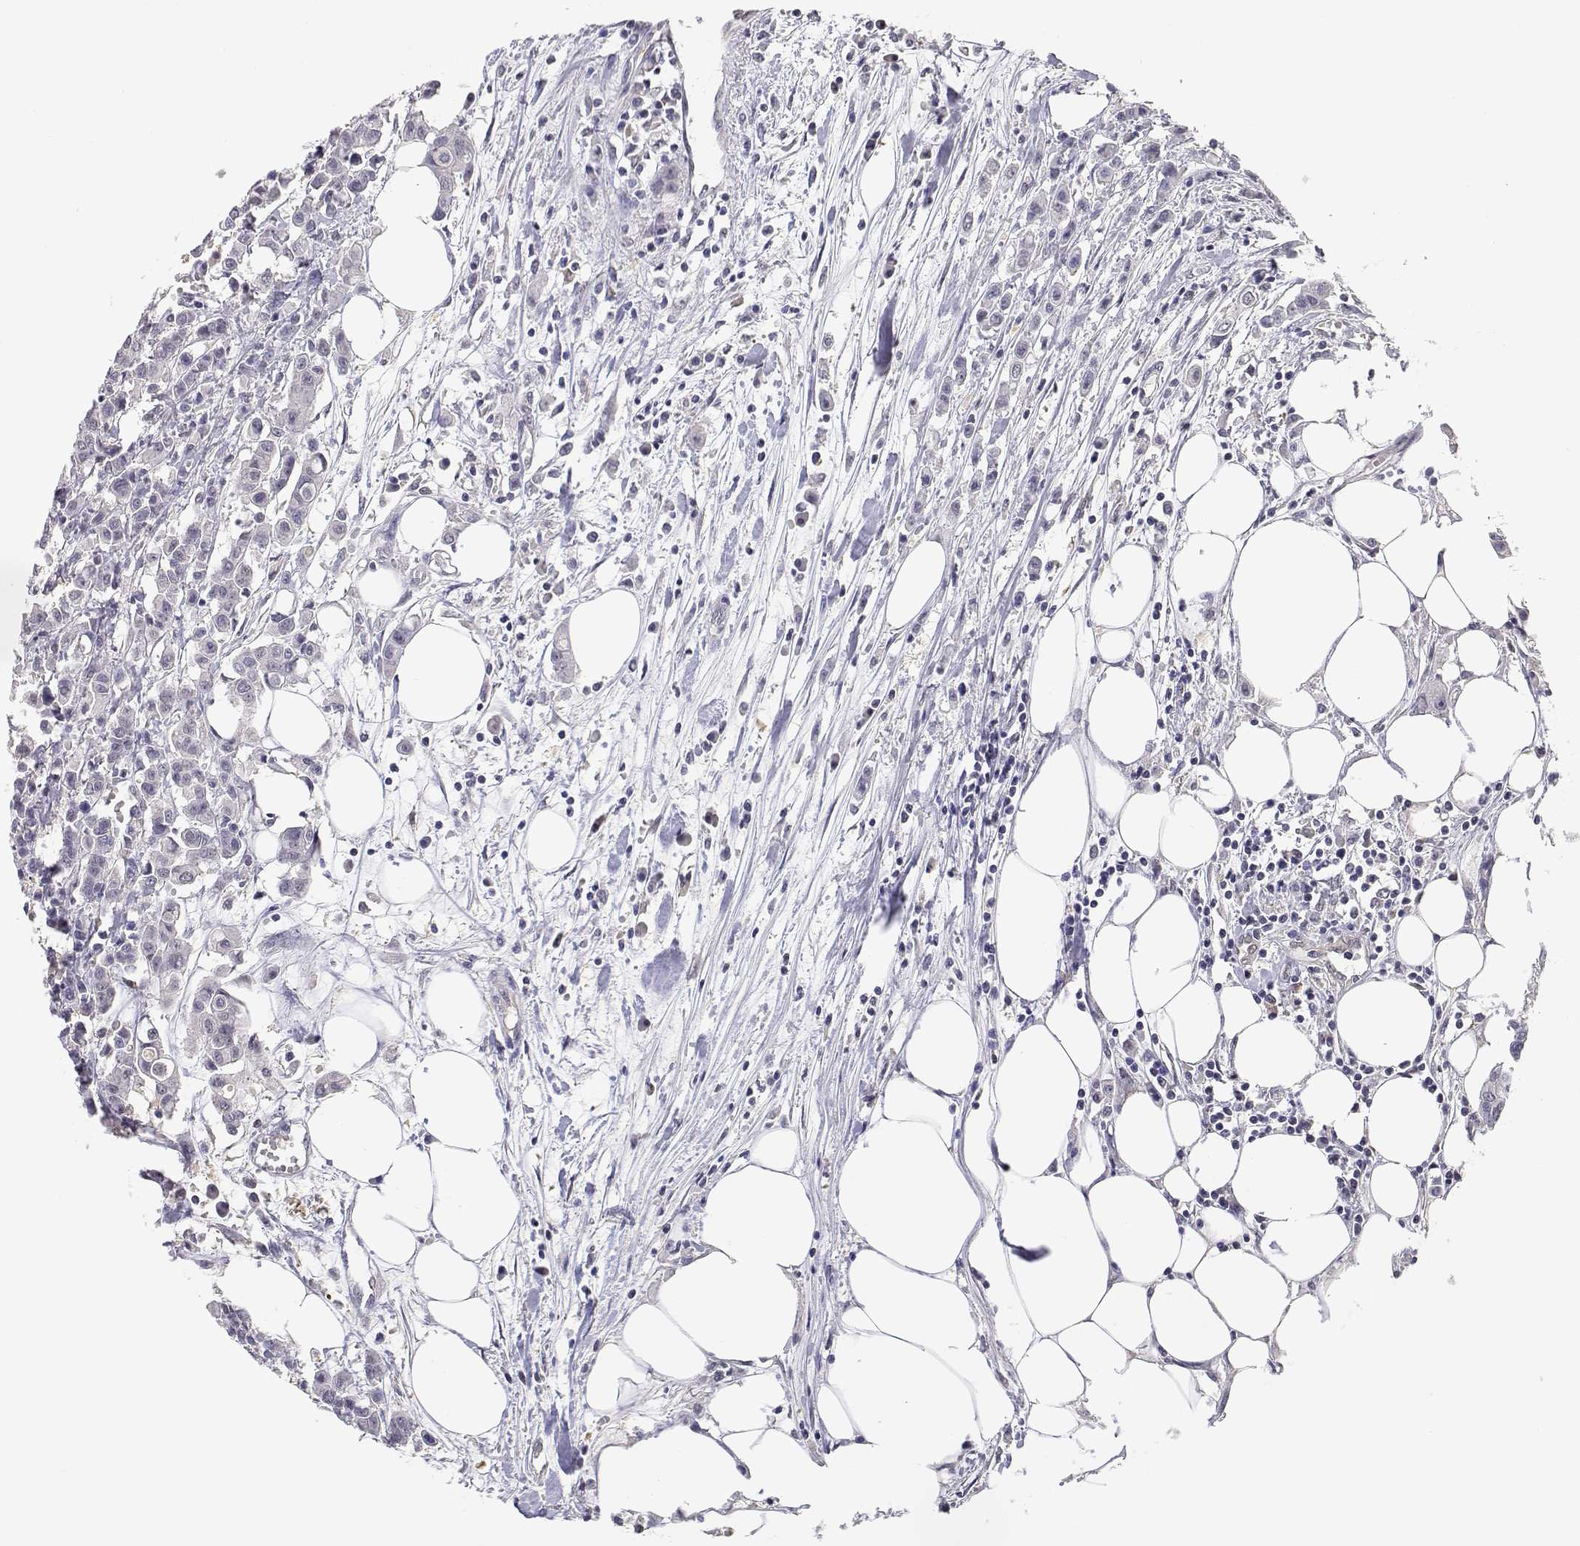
{"staining": {"intensity": "negative", "quantity": "none", "location": "none"}, "tissue": "carcinoid", "cell_type": "Tumor cells", "image_type": "cancer", "snomed": [{"axis": "morphology", "description": "Carcinoid, malignant, NOS"}, {"axis": "topography", "description": "Colon"}], "caption": "The image displays no significant staining in tumor cells of carcinoid.", "gene": "ADA", "patient": {"sex": "male", "age": 81}}